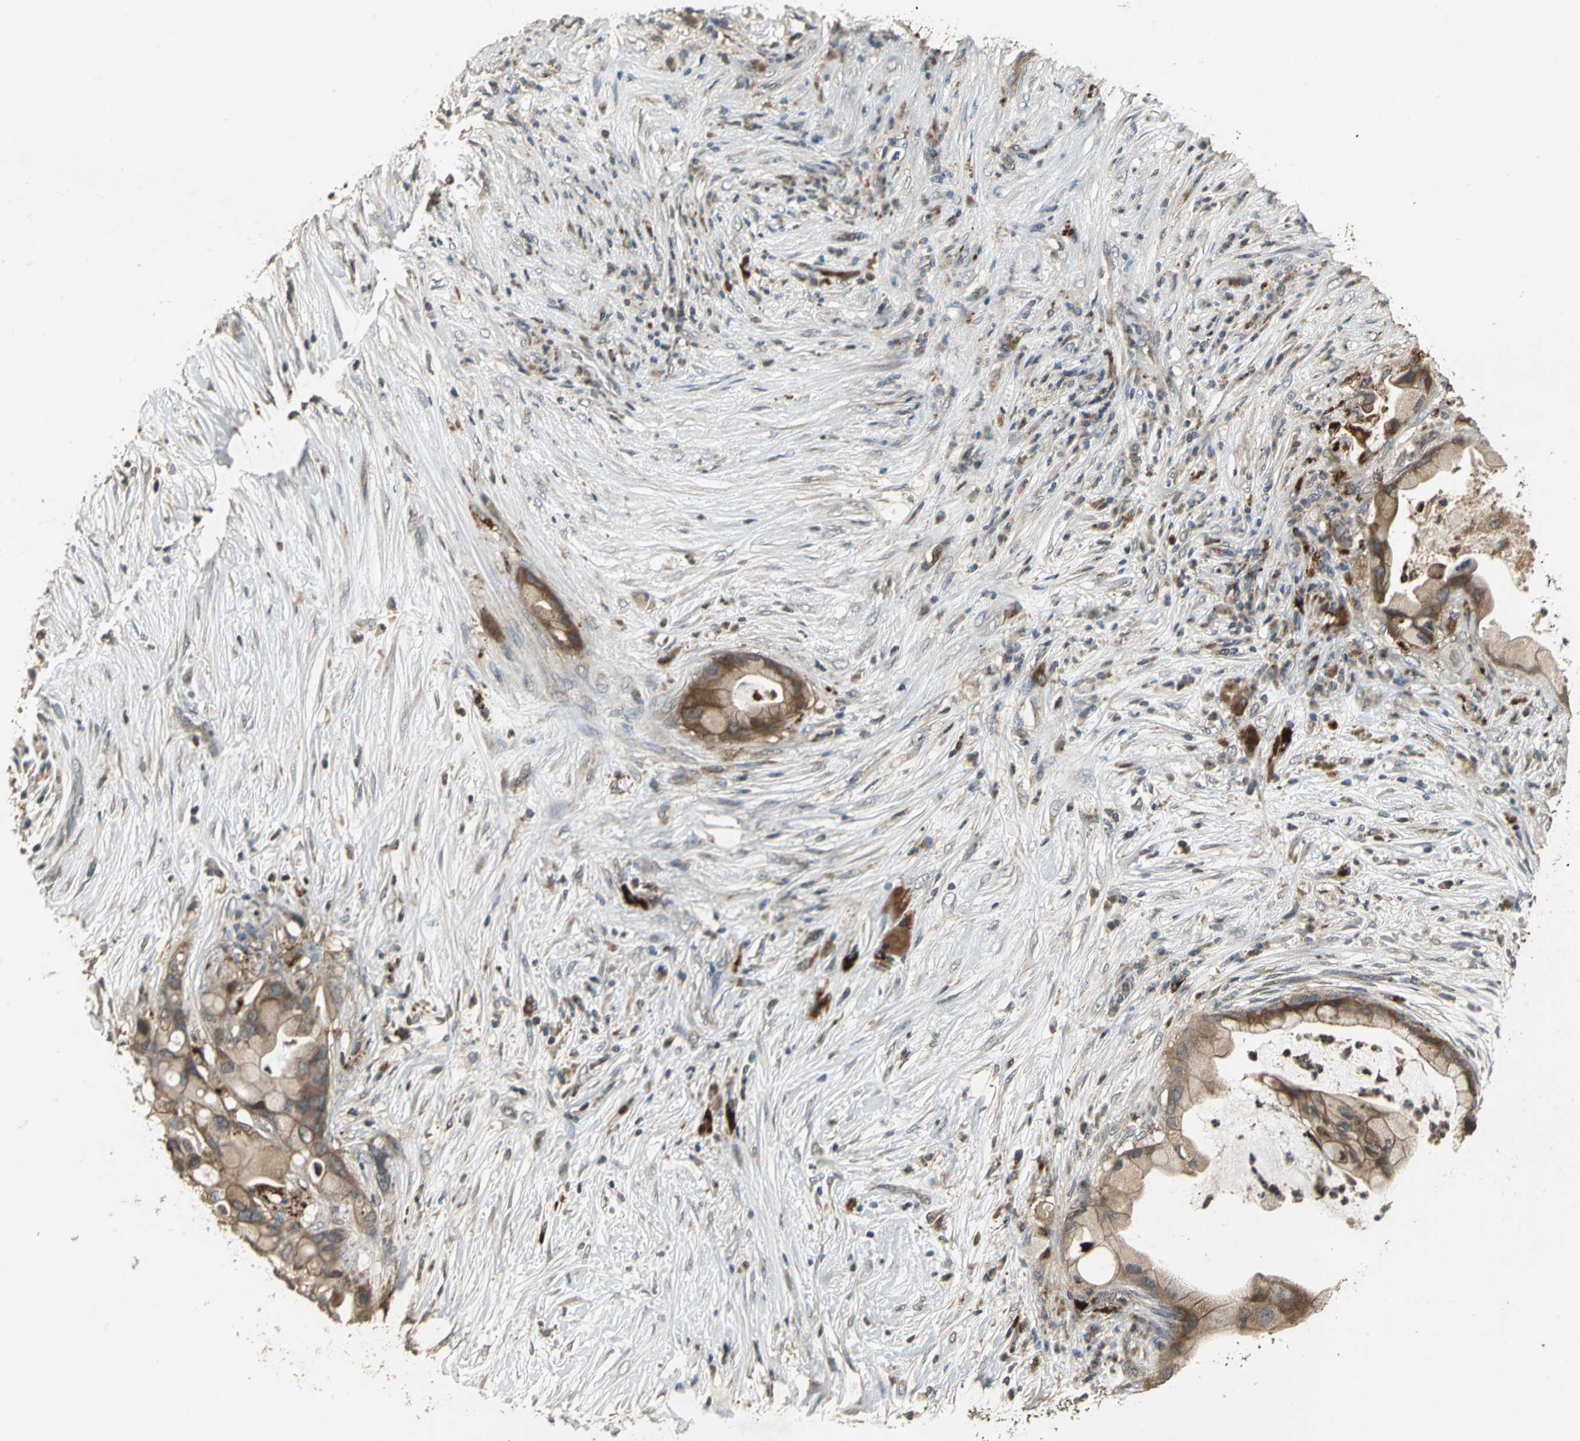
{"staining": {"intensity": "moderate", "quantity": ">75%", "location": "cytoplasmic/membranous"}, "tissue": "pancreatic cancer", "cell_type": "Tumor cells", "image_type": "cancer", "snomed": [{"axis": "morphology", "description": "Adenocarcinoma, NOS"}, {"axis": "topography", "description": "Pancreas"}], "caption": "A high-resolution image shows immunohistochemistry (IHC) staining of pancreatic cancer (adenocarcinoma), which reveals moderate cytoplasmic/membranous staining in about >75% of tumor cells.", "gene": "MET", "patient": {"sex": "female", "age": 59}}